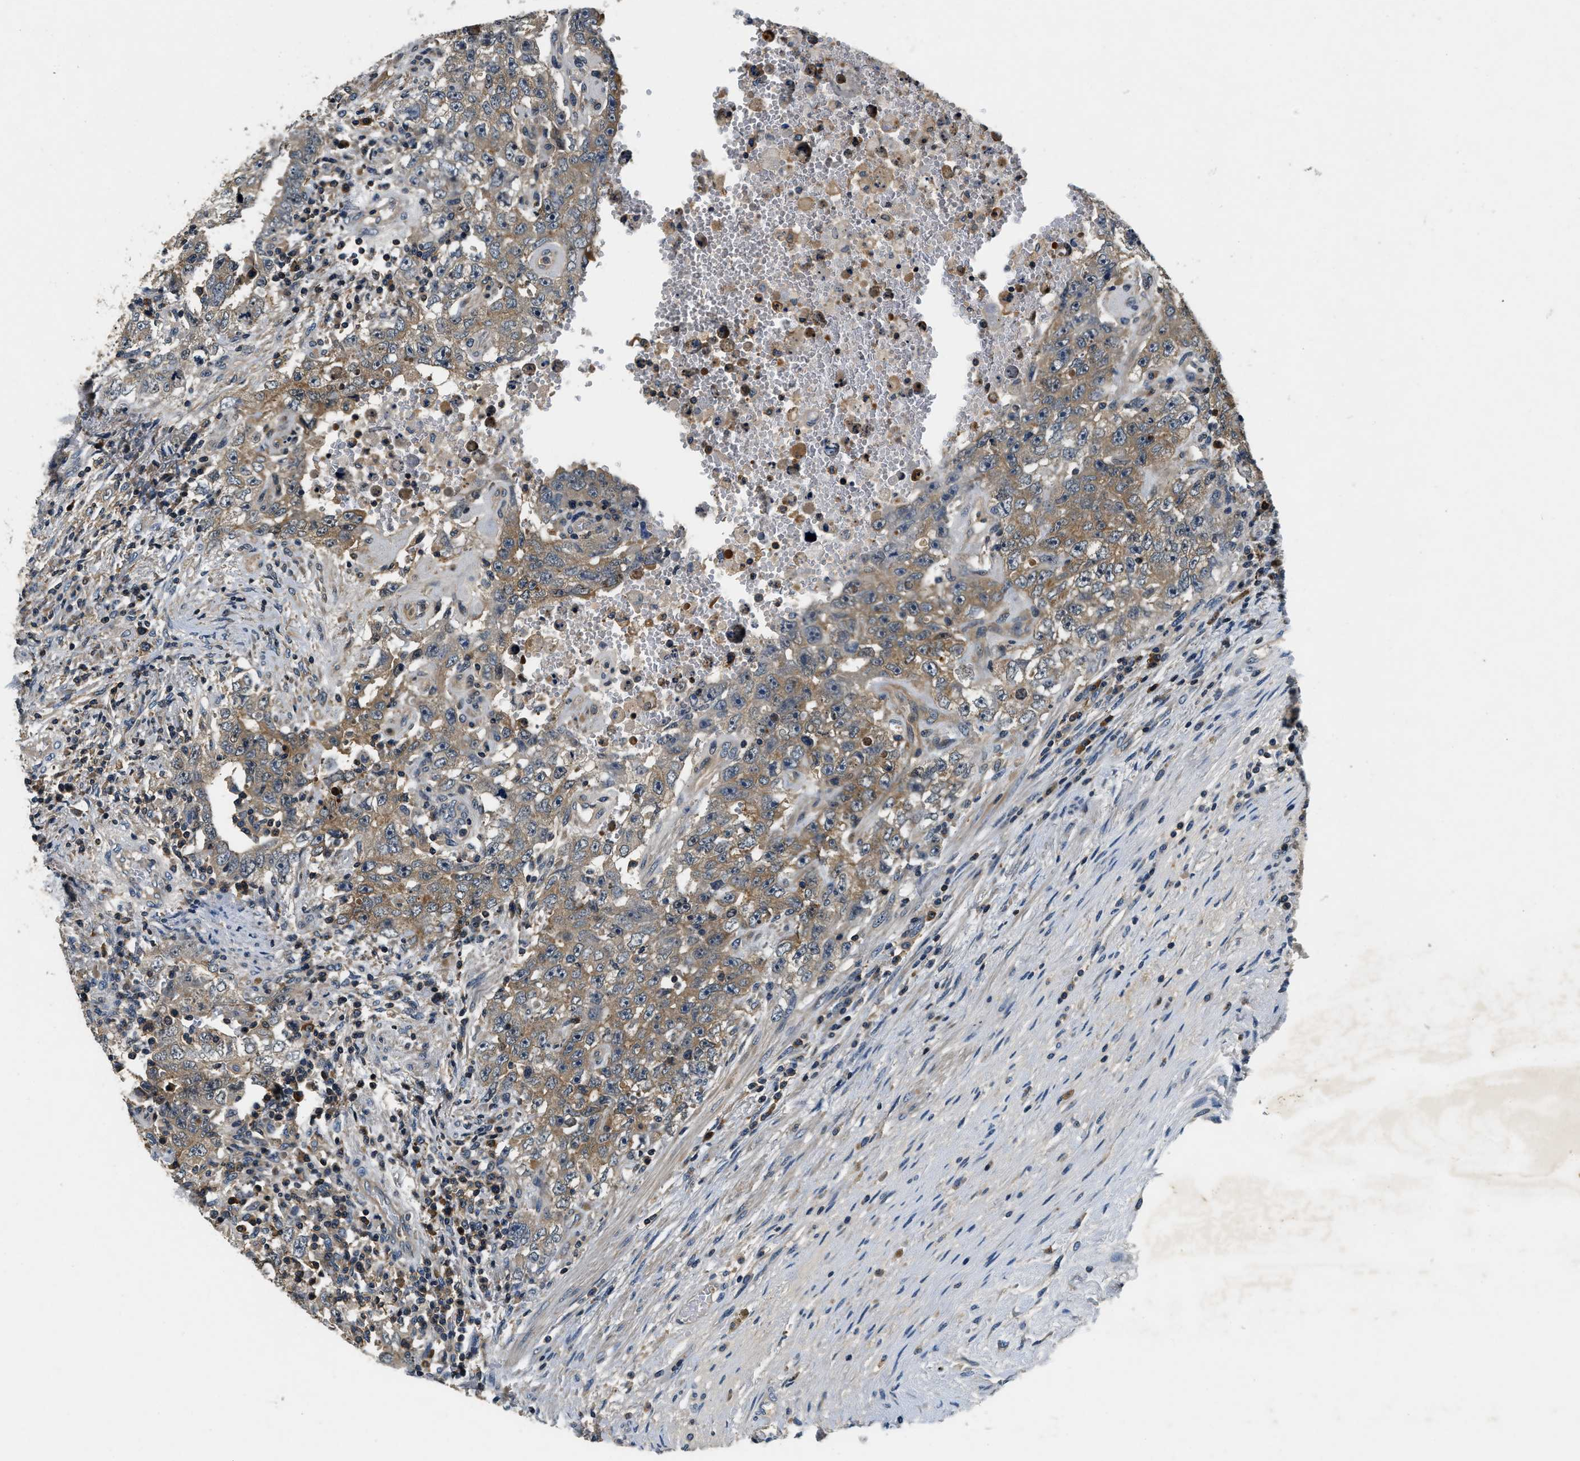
{"staining": {"intensity": "moderate", "quantity": ">75%", "location": "cytoplasmic/membranous"}, "tissue": "testis cancer", "cell_type": "Tumor cells", "image_type": "cancer", "snomed": [{"axis": "morphology", "description": "Carcinoma, Embryonal, NOS"}, {"axis": "topography", "description": "Testis"}], "caption": "Immunohistochemistry photomicrograph of neoplastic tissue: human testis embryonal carcinoma stained using immunohistochemistry (IHC) exhibits medium levels of moderate protein expression localized specifically in the cytoplasmic/membranous of tumor cells, appearing as a cytoplasmic/membranous brown color.", "gene": "RESF1", "patient": {"sex": "male", "age": 26}}